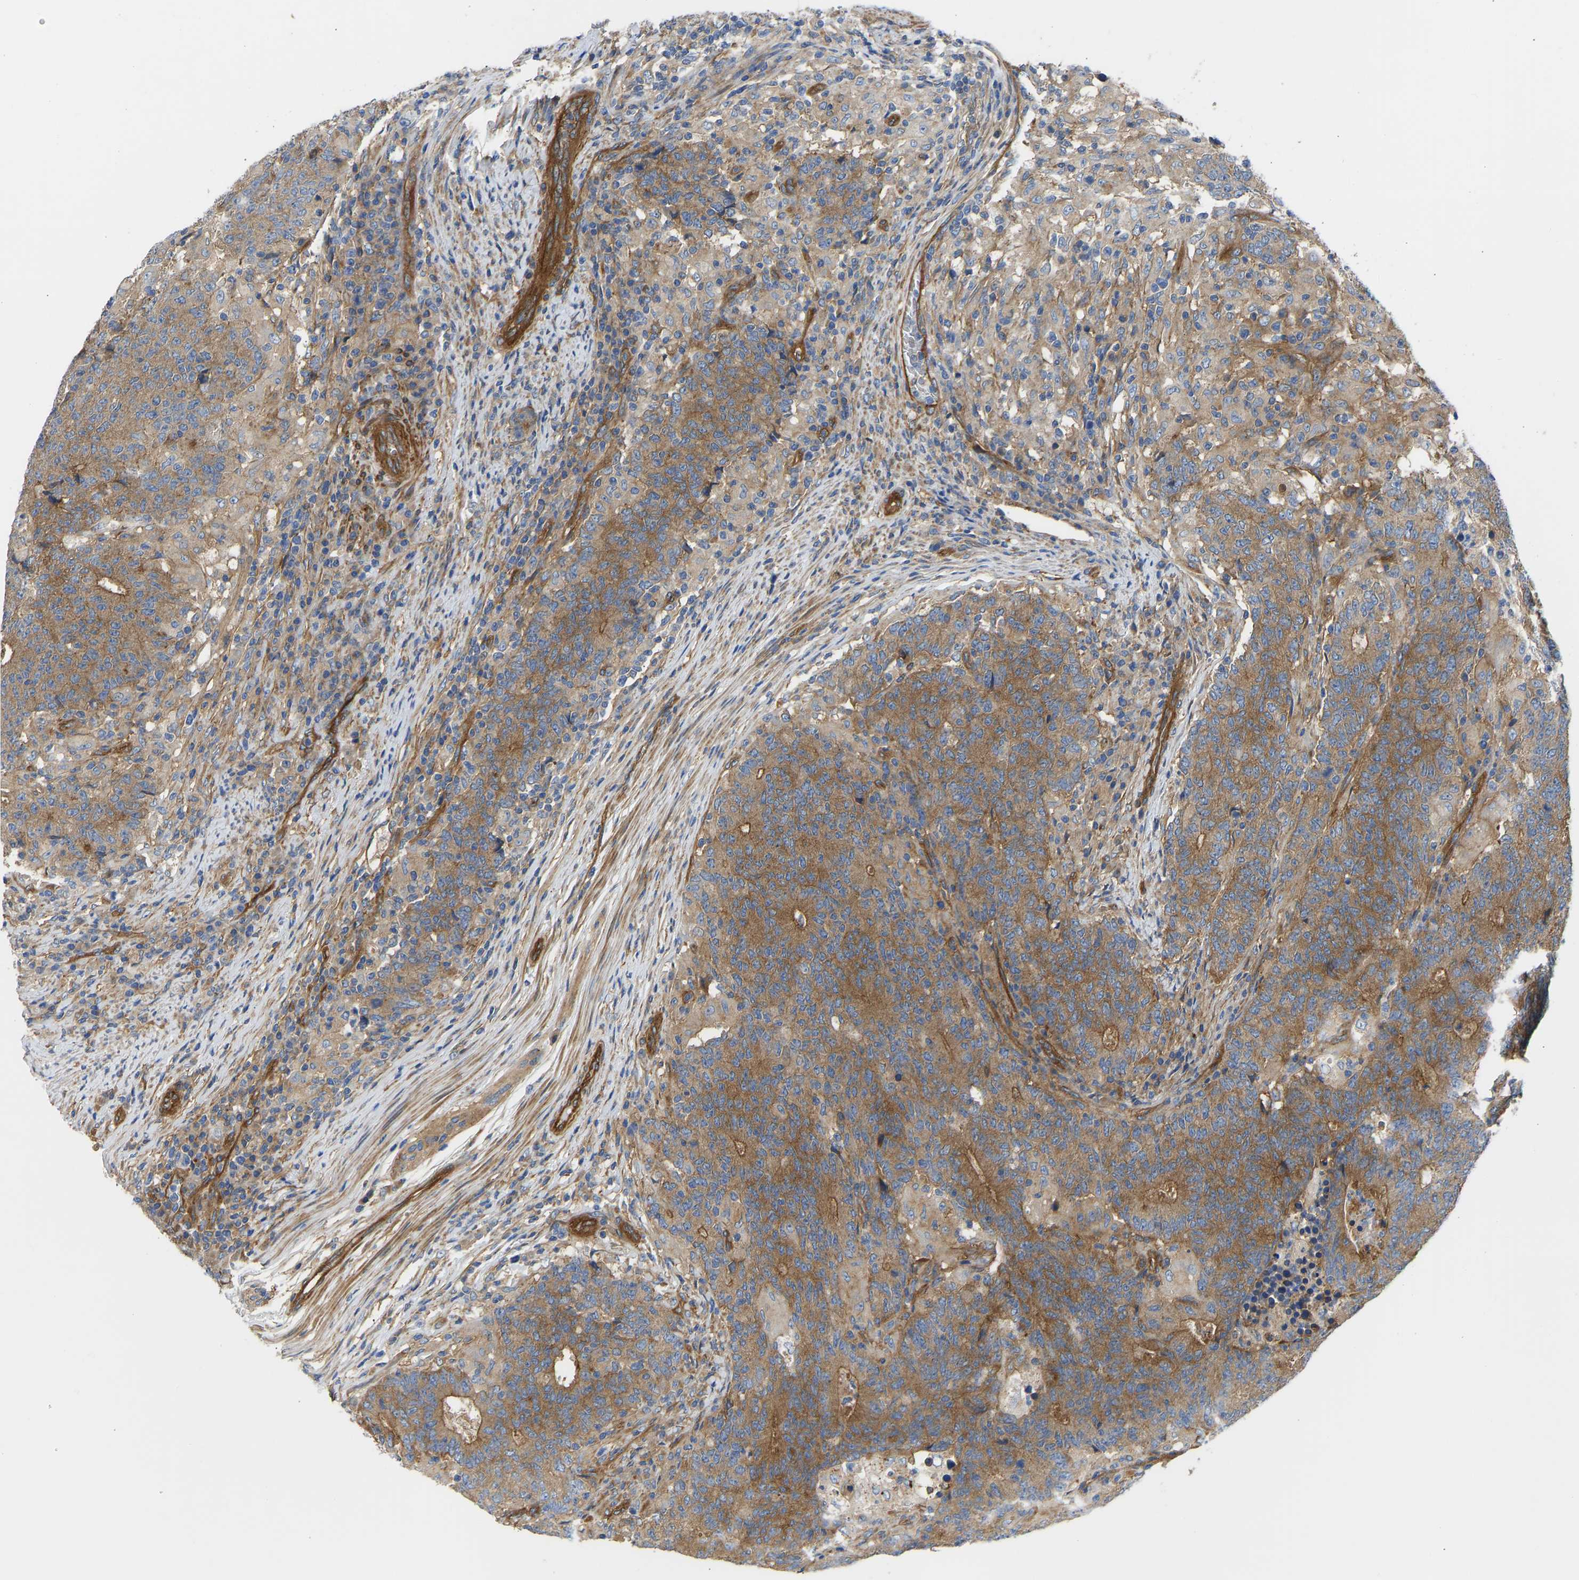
{"staining": {"intensity": "moderate", "quantity": ">75%", "location": "cytoplasmic/membranous"}, "tissue": "colorectal cancer", "cell_type": "Tumor cells", "image_type": "cancer", "snomed": [{"axis": "morphology", "description": "Normal tissue, NOS"}, {"axis": "morphology", "description": "Adenocarcinoma, NOS"}, {"axis": "topography", "description": "Colon"}], "caption": "Immunohistochemical staining of colorectal cancer (adenocarcinoma) demonstrates medium levels of moderate cytoplasmic/membranous protein expression in approximately >75% of tumor cells.", "gene": "MYO1C", "patient": {"sex": "female", "age": 75}}